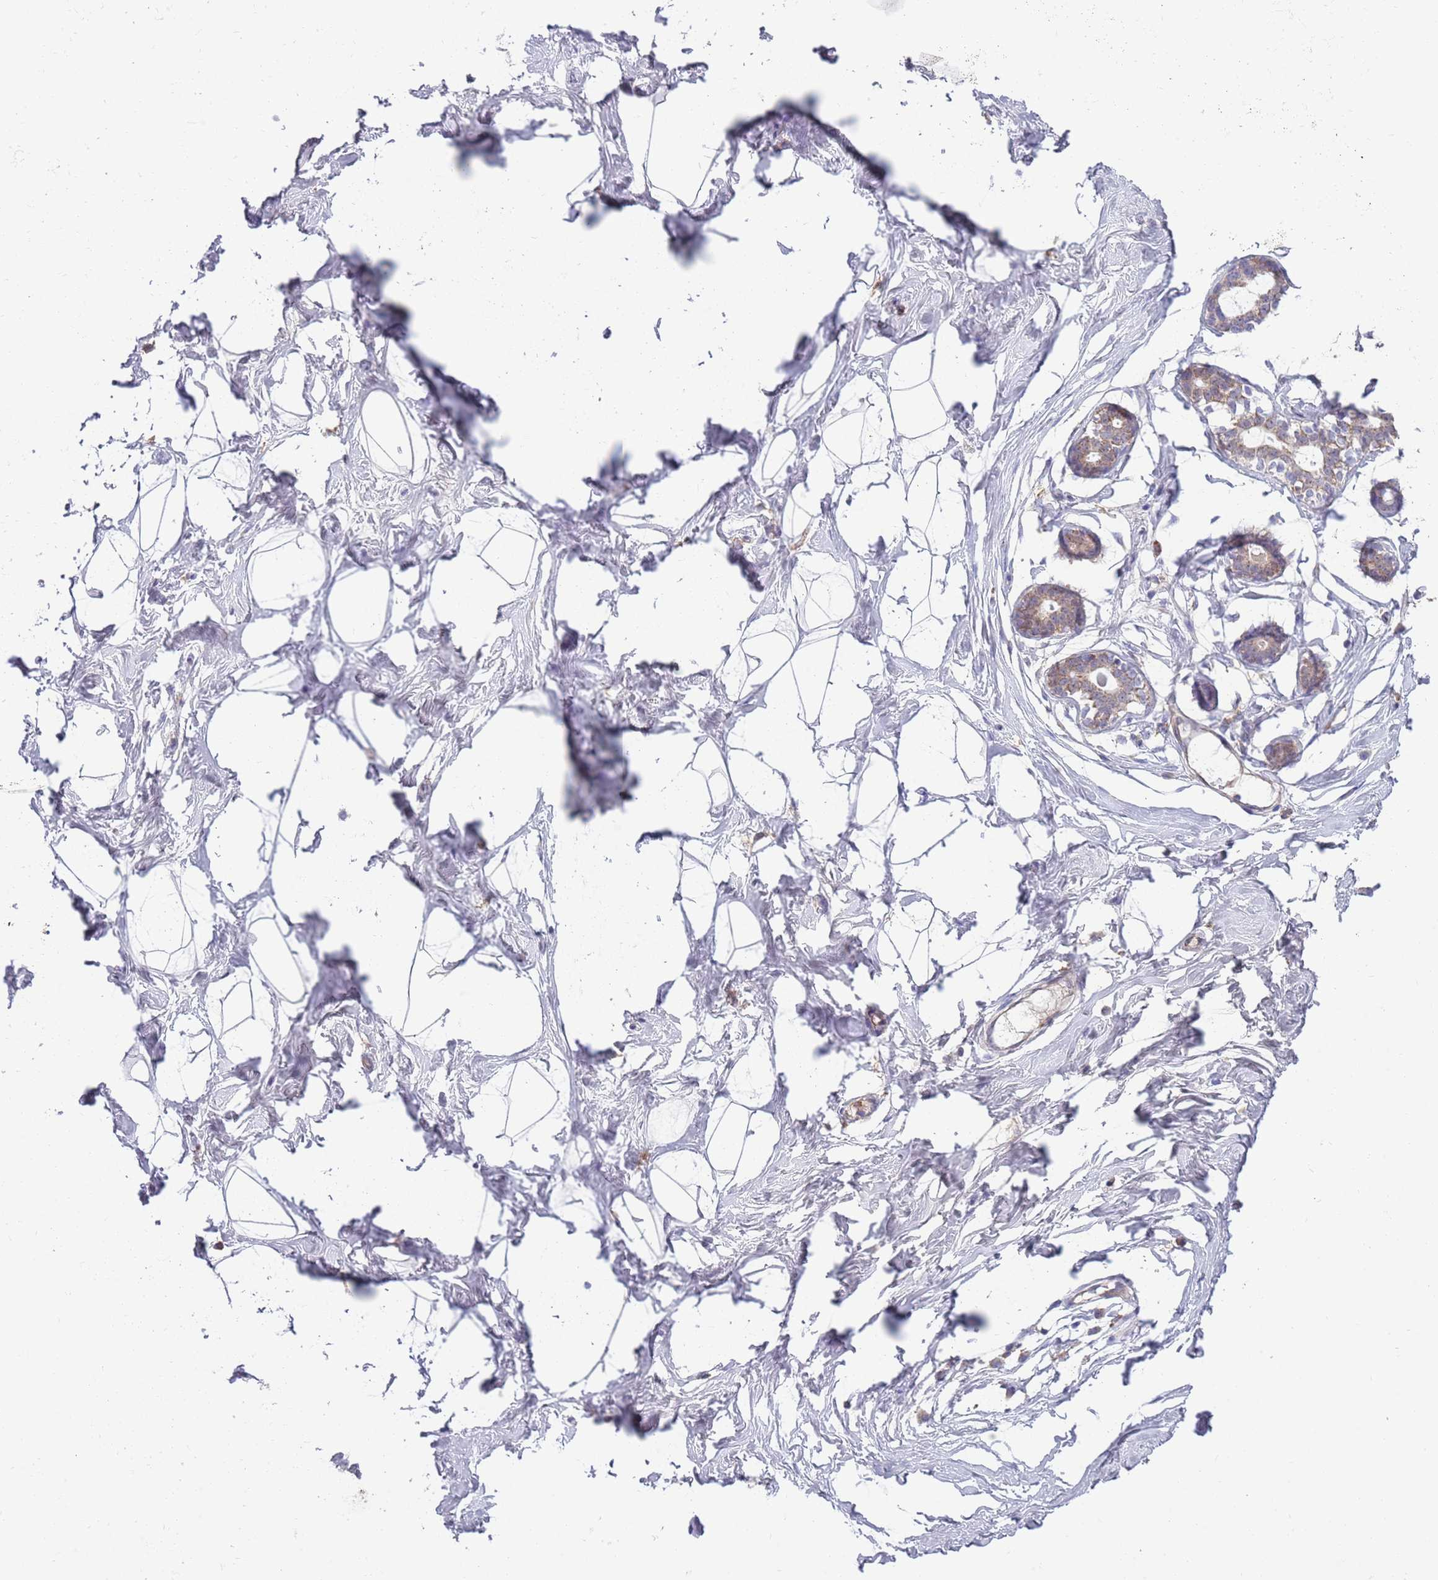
{"staining": {"intensity": "negative", "quantity": "none", "location": "none"}, "tissue": "breast", "cell_type": "Adipocytes", "image_type": "normal", "snomed": [{"axis": "morphology", "description": "Normal tissue, NOS"}, {"axis": "morphology", "description": "Adenoma, NOS"}, {"axis": "topography", "description": "Breast"}], "caption": "An immunohistochemistry (IHC) image of benign breast is shown. There is no staining in adipocytes of breast.", "gene": "DDT", "patient": {"sex": "female", "age": 23}}